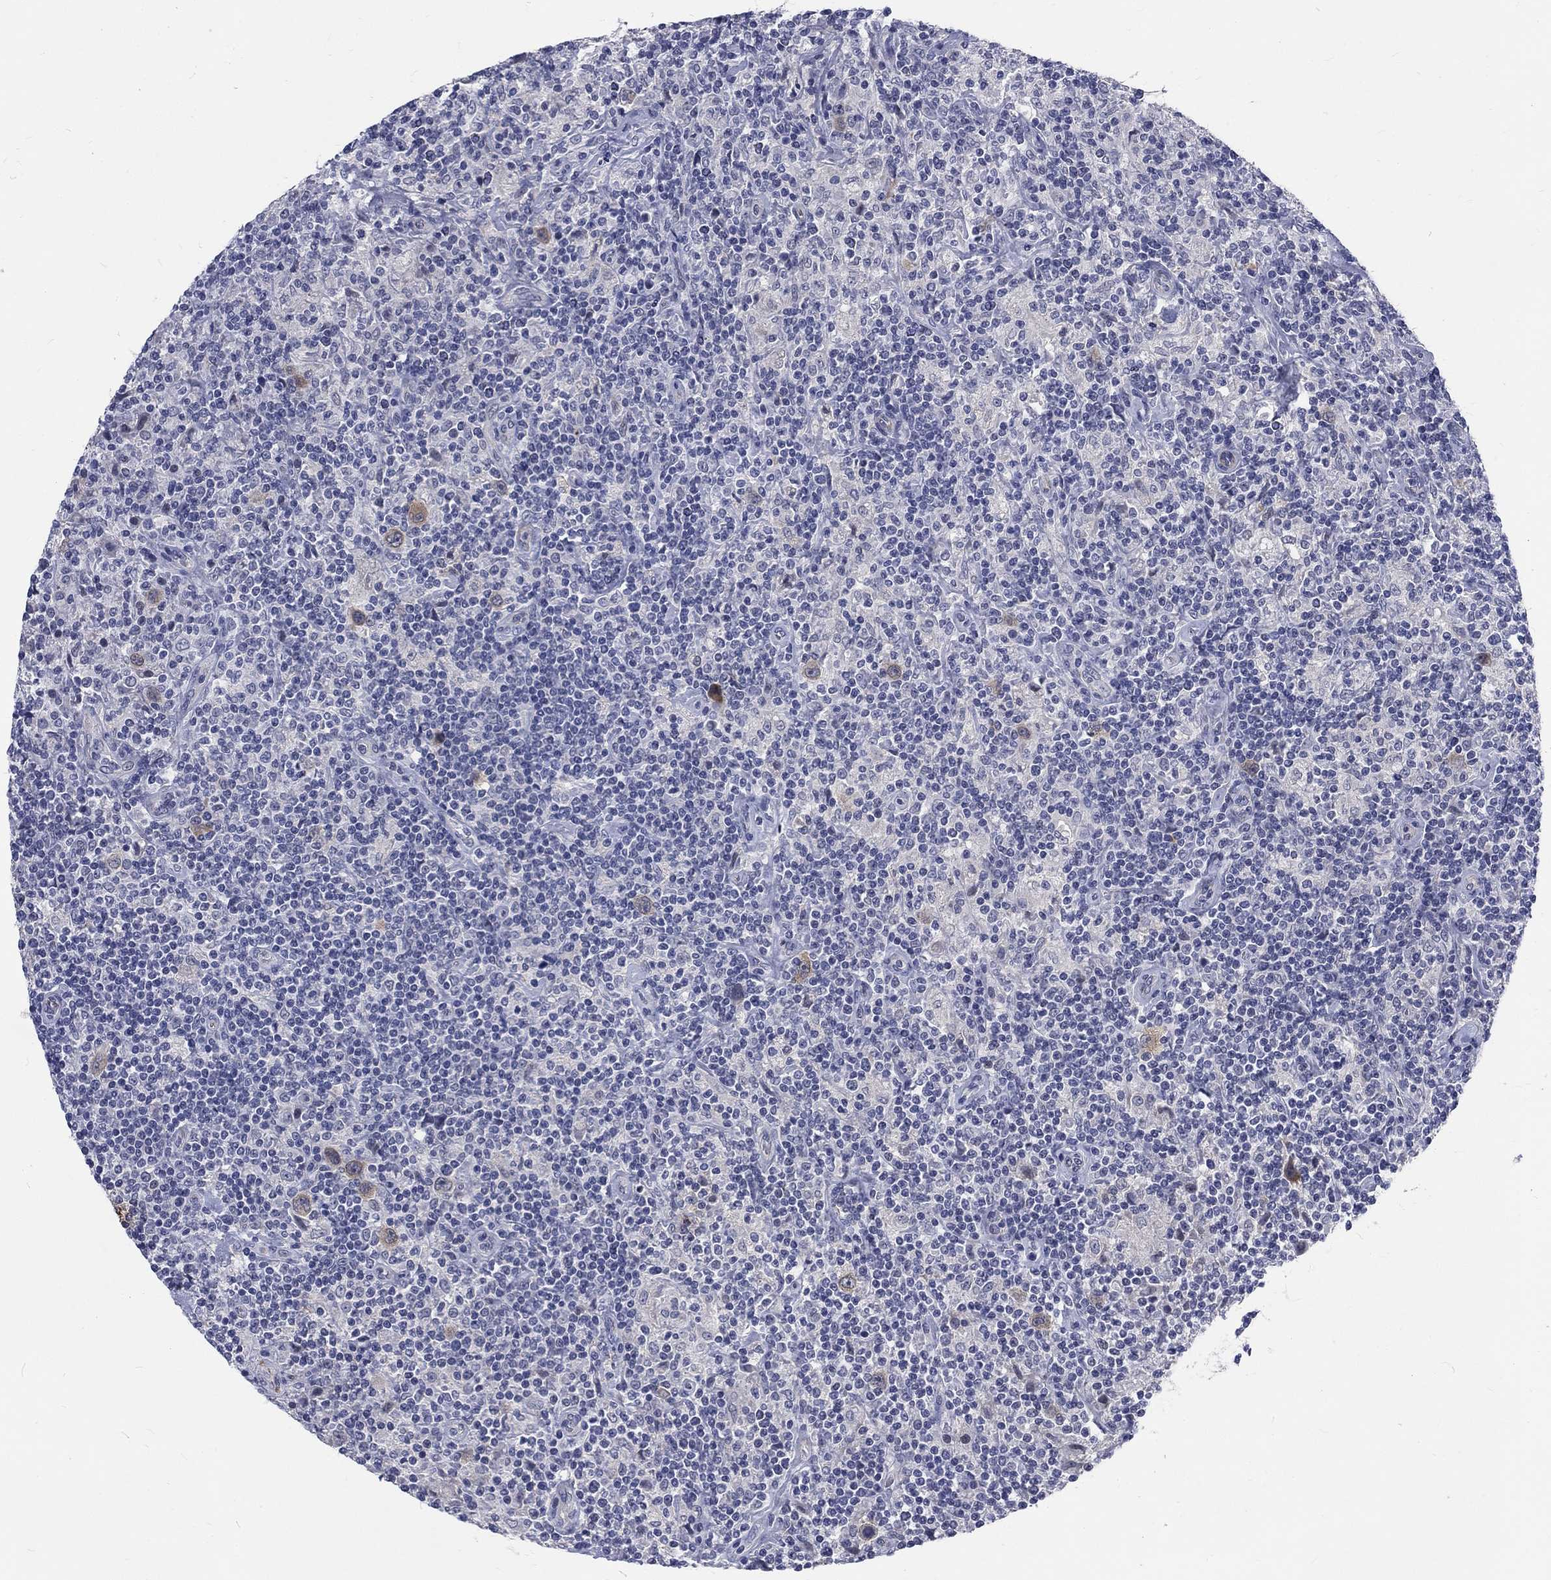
{"staining": {"intensity": "weak", "quantity": "25%-75%", "location": "cytoplasmic/membranous"}, "tissue": "lymphoma", "cell_type": "Tumor cells", "image_type": "cancer", "snomed": [{"axis": "morphology", "description": "Hodgkin's disease, NOS"}, {"axis": "topography", "description": "Lymph node"}], "caption": "High-magnification brightfield microscopy of lymphoma stained with DAB (brown) and counterstained with hematoxylin (blue). tumor cells exhibit weak cytoplasmic/membranous expression is identified in about25%-75% of cells.", "gene": "PHKA1", "patient": {"sex": "male", "age": 70}}